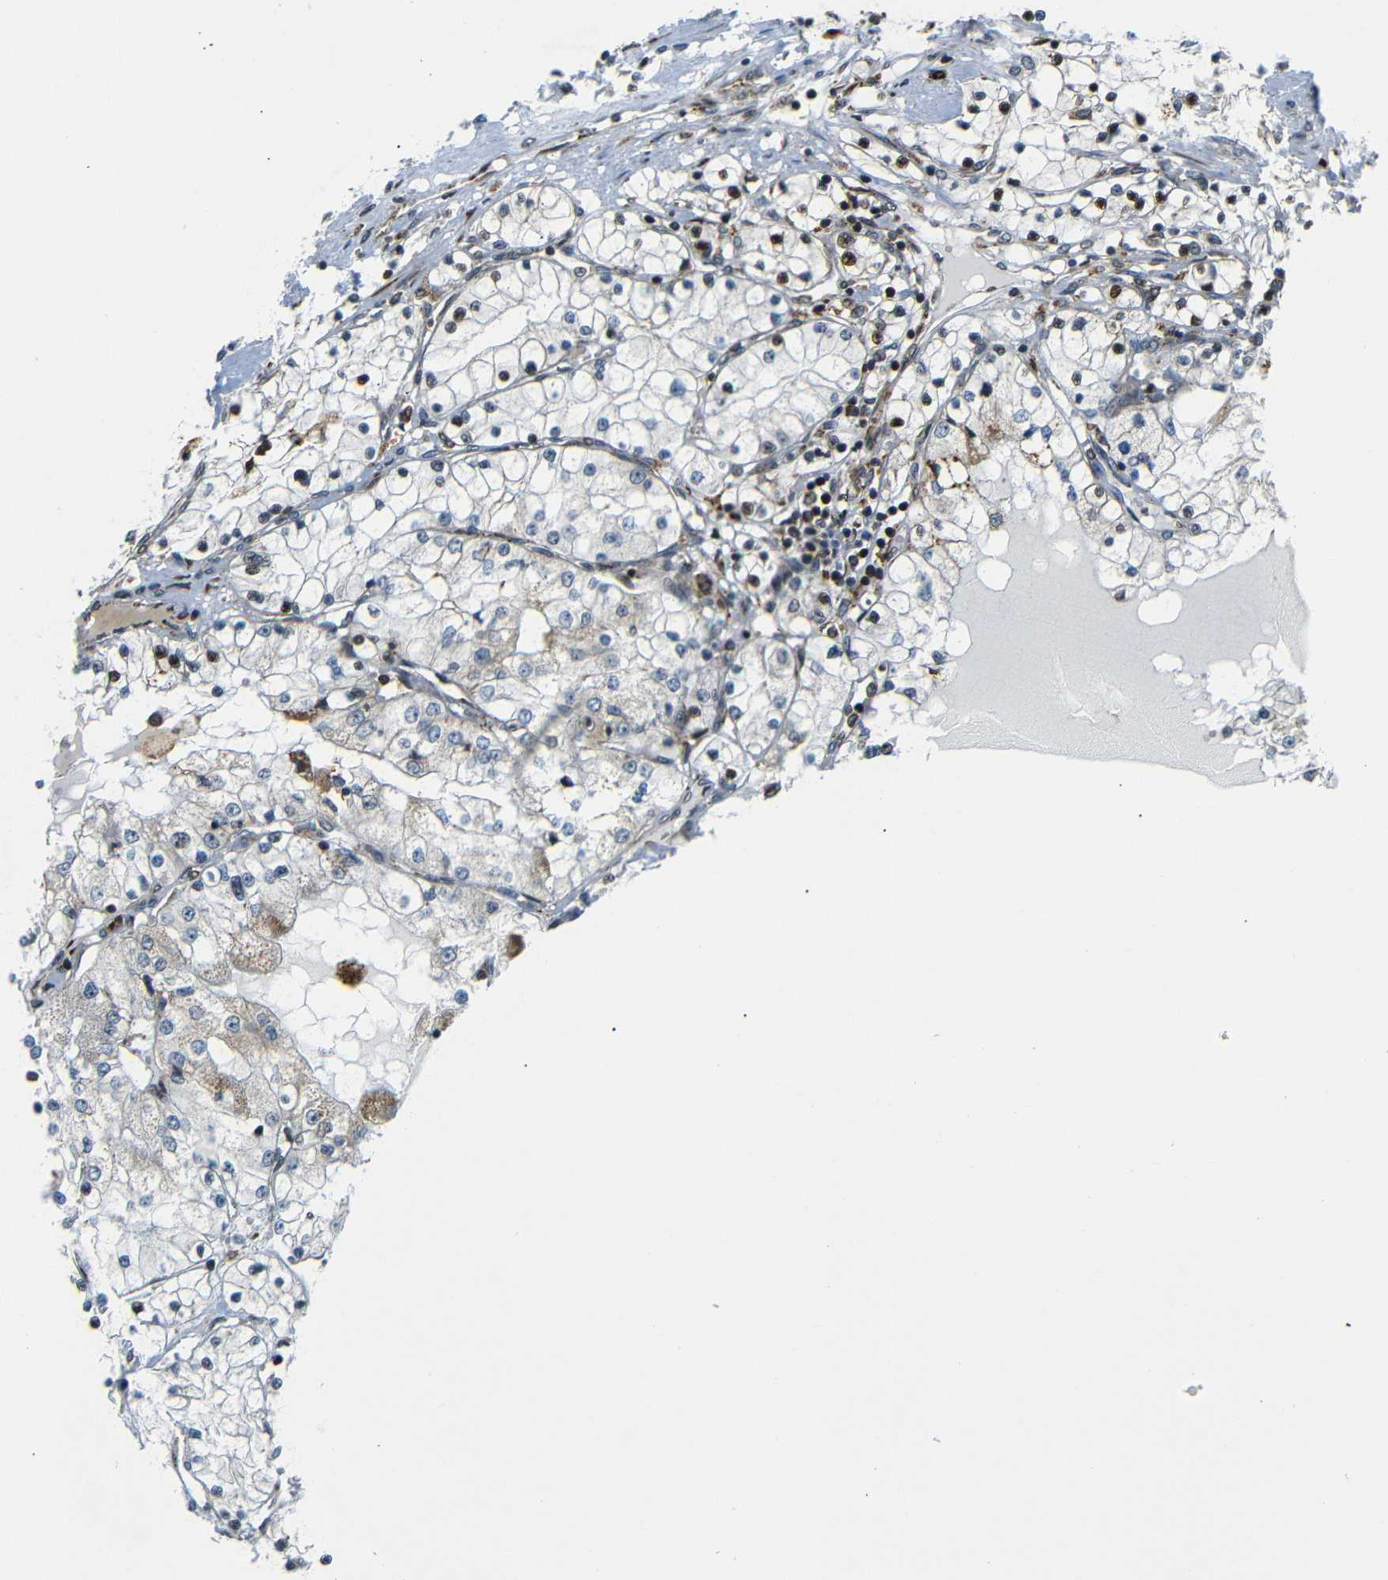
{"staining": {"intensity": "strong", "quantity": "<25%", "location": "nuclear"}, "tissue": "renal cancer", "cell_type": "Tumor cells", "image_type": "cancer", "snomed": [{"axis": "morphology", "description": "Adenocarcinoma, NOS"}, {"axis": "topography", "description": "Kidney"}], "caption": "DAB (3,3'-diaminobenzidine) immunohistochemical staining of adenocarcinoma (renal) shows strong nuclear protein expression in about <25% of tumor cells.", "gene": "SPCS2", "patient": {"sex": "male", "age": 68}}